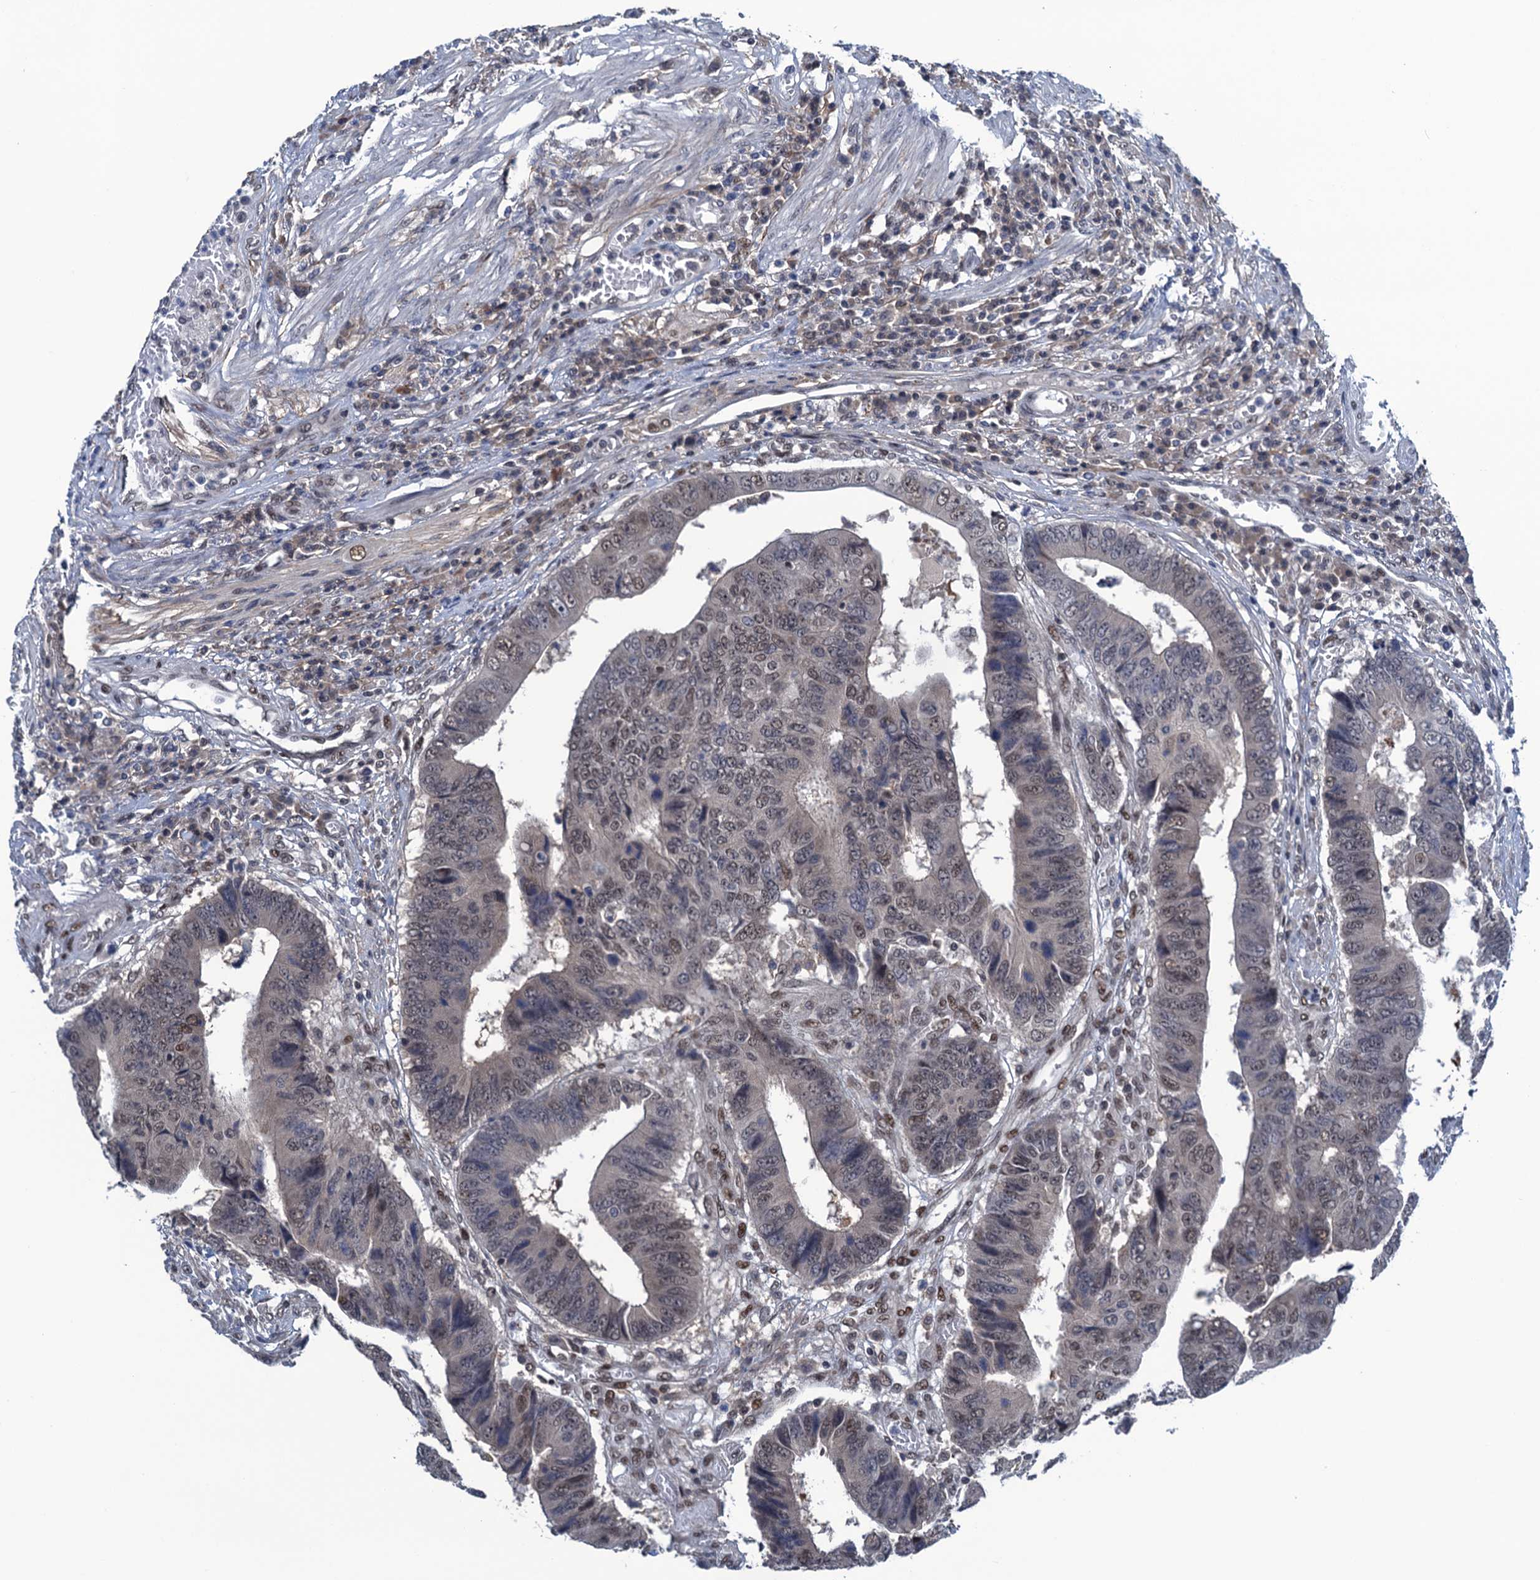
{"staining": {"intensity": "moderate", "quantity": ">75%", "location": "nuclear"}, "tissue": "colorectal cancer", "cell_type": "Tumor cells", "image_type": "cancer", "snomed": [{"axis": "morphology", "description": "Adenocarcinoma, NOS"}, {"axis": "topography", "description": "Rectum"}], "caption": "Human adenocarcinoma (colorectal) stained with a brown dye reveals moderate nuclear positive staining in approximately >75% of tumor cells.", "gene": "SAE1", "patient": {"sex": "male", "age": 84}}